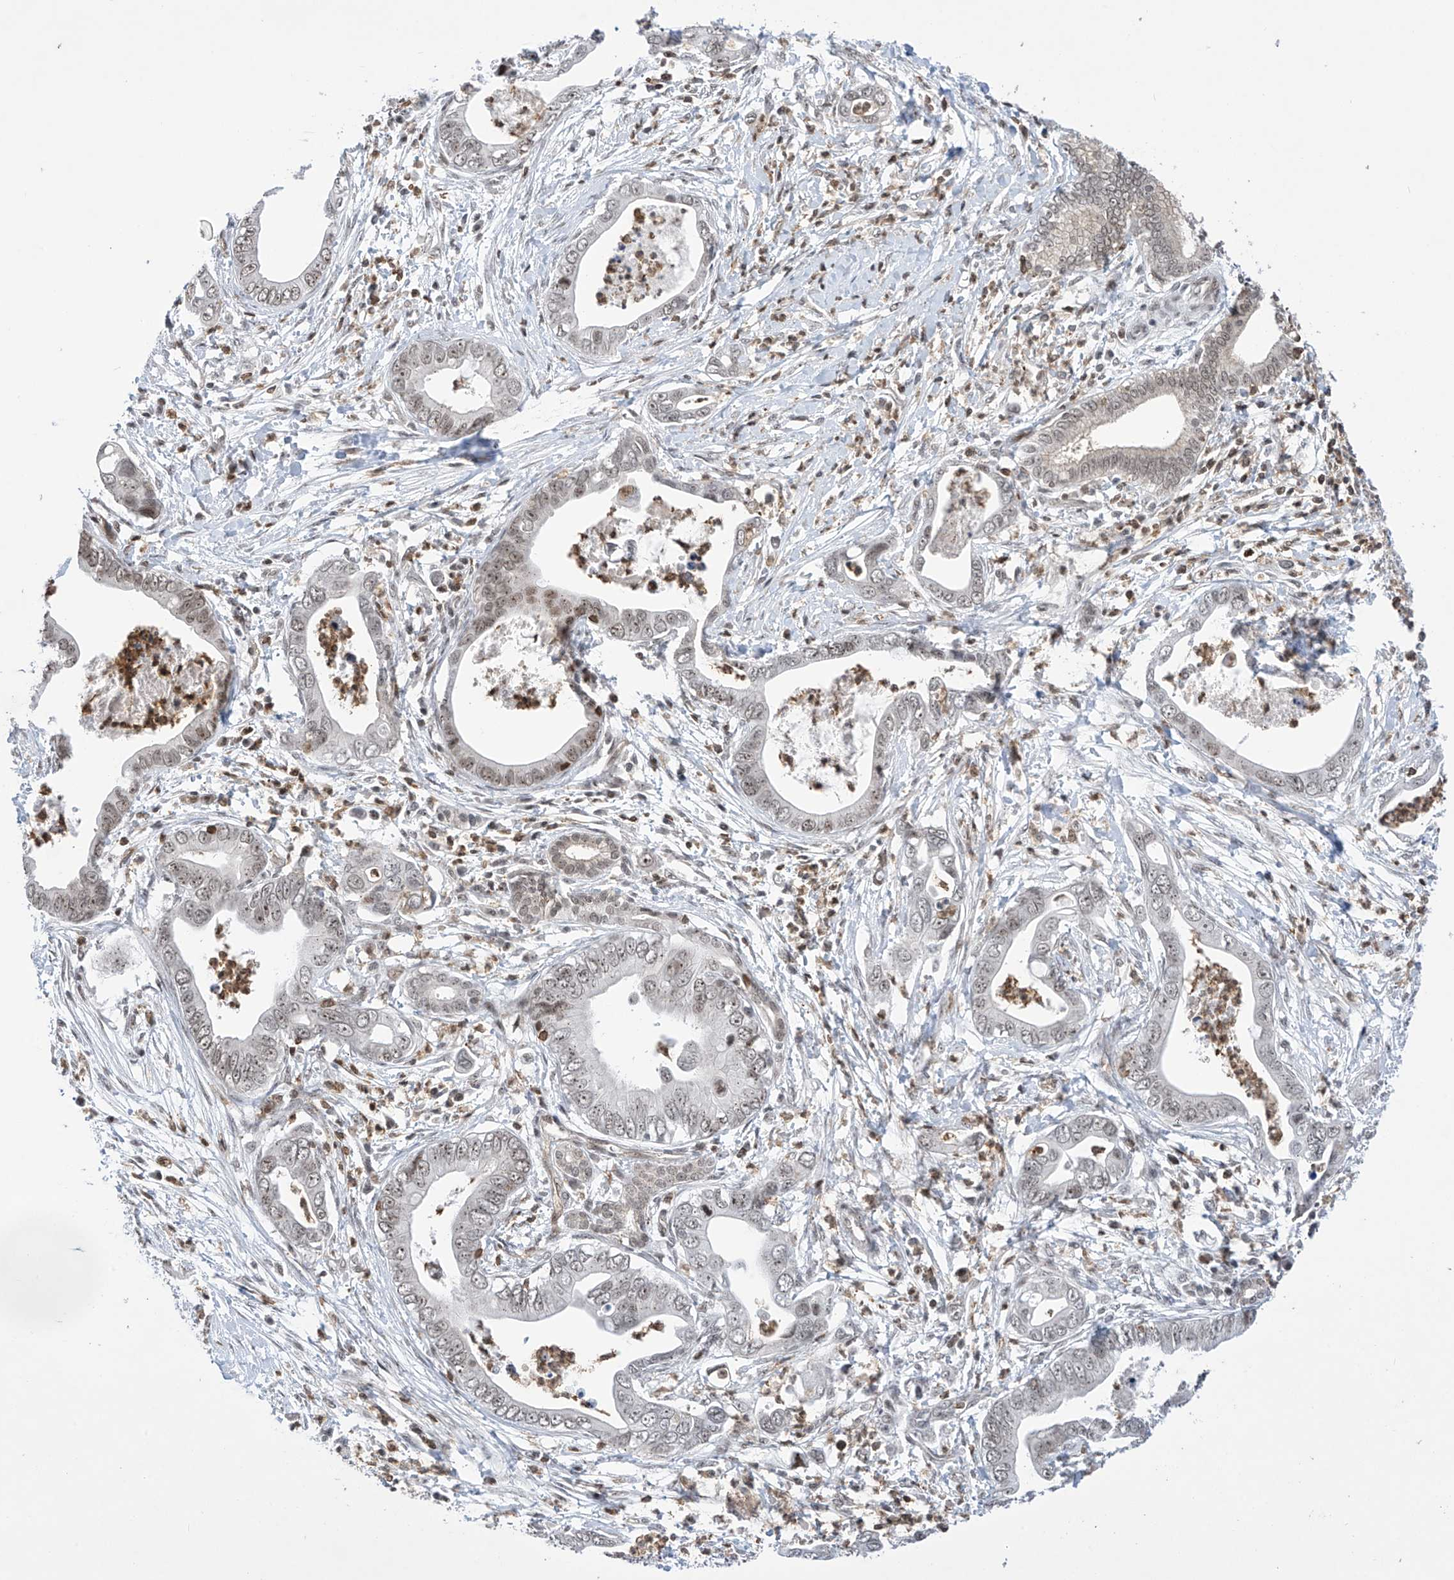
{"staining": {"intensity": "weak", "quantity": "<25%", "location": "nuclear"}, "tissue": "pancreatic cancer", "cell_type": "Tumor cells", "image_type": "cancer", "snomed": [{"axis": "morphology", "description": "Adenocarcinoma, NOS"}, {"axis": "topography", "description": "Pancreas"}], "caption": "This is an IHC photomicrograph of pancreatic cancer. There is no positivity in tumor cells.", "gene": "MSL3", "patient": {"sex": "male", "age": 75}}